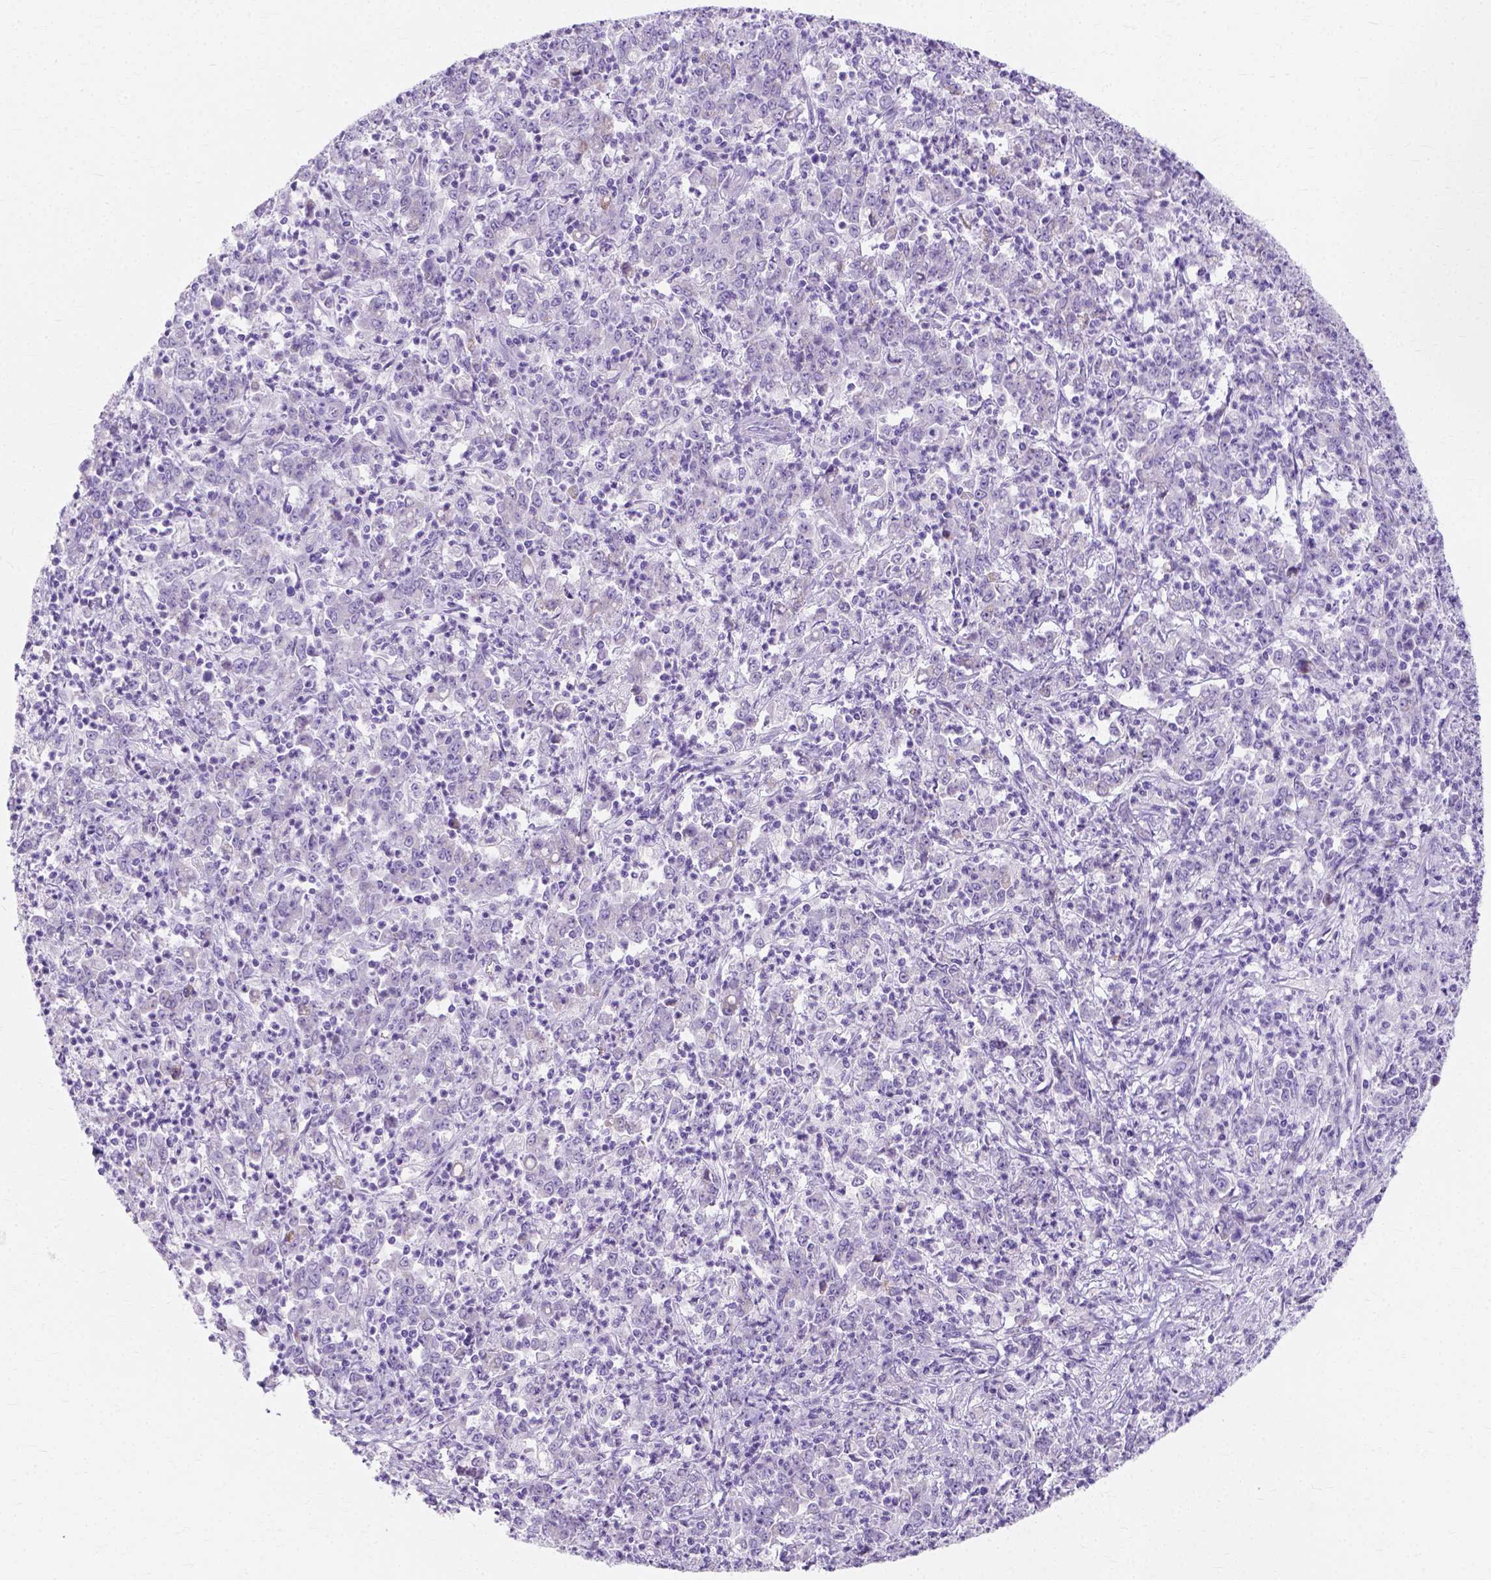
{"staining": {"intensity": "negative", "quantity": "none", "location": "none"}, "tissue": "stomach cancer", "cell_type": "Tumor cells", "image_type": "cancer", "snomed": [{"axis": "morphology", "description": "Adenocarcinoma, NOS"}, {"axis": "topography", "description": "Stomach, lower"}], "caption": "IHC image of neoplastic tissue: stomach cancer stained with DAB (3,3'-diaminobenzidine) shows no significant protein expression in tumor cells.", "gene": "MYH15", "patient": {"sex": "female", "age": 71}}